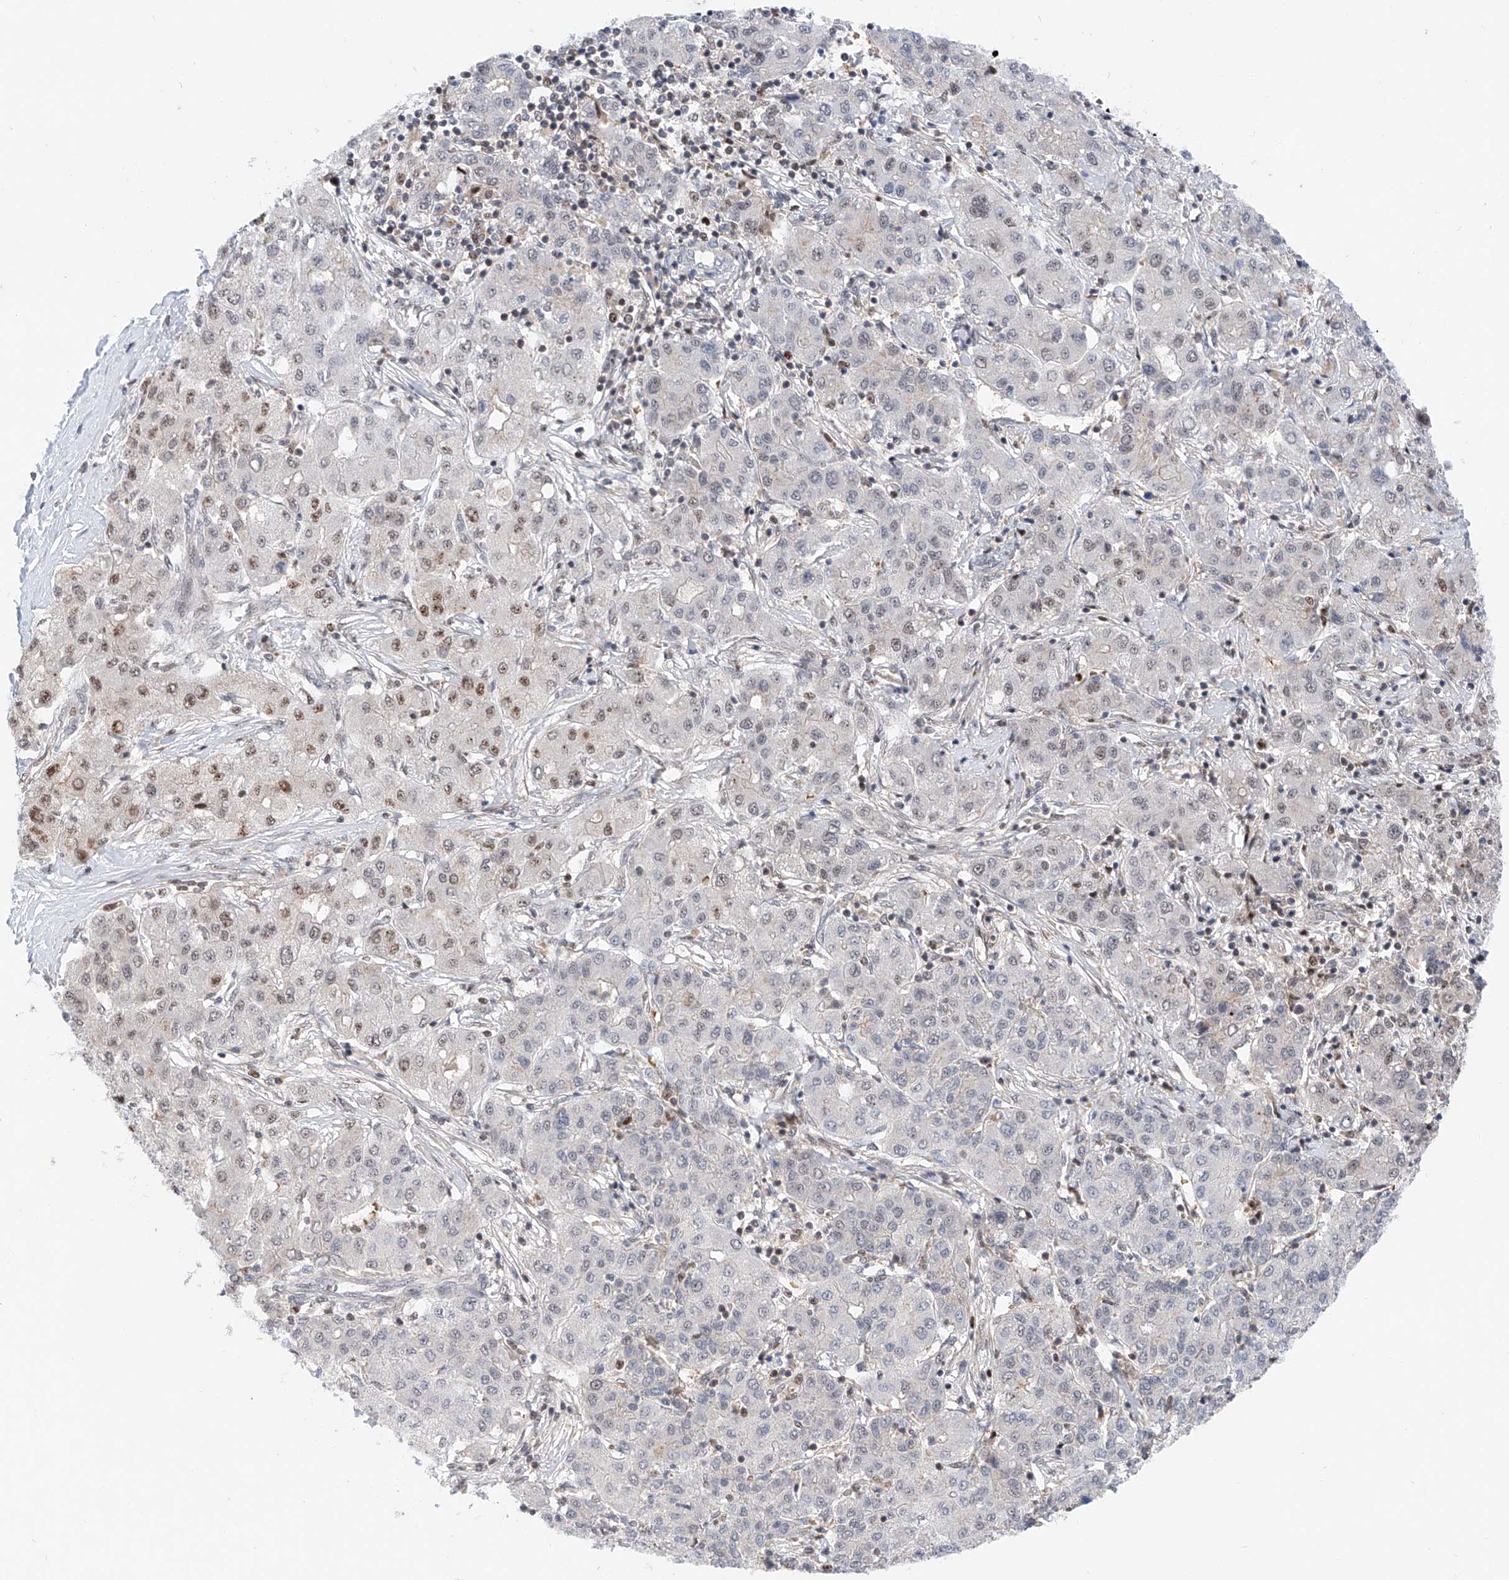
{"staining": {"intensity": "negative", "quantity": "none", "location": "none"}, "tissue": "liver cancer", "cell_type": "Tumor cells", "image_type": "cancer", "snomed": [{"axis": "morphology", "description": "Carcinoma, Hepatocellular, NOS"}, {"axis": "topography", "description": "Liver"}], "caption": "Tumor cells show no significant staining in liver cancer.", "gene": "SNRNP200", "patient": {"sex": "male", "age": 65}}